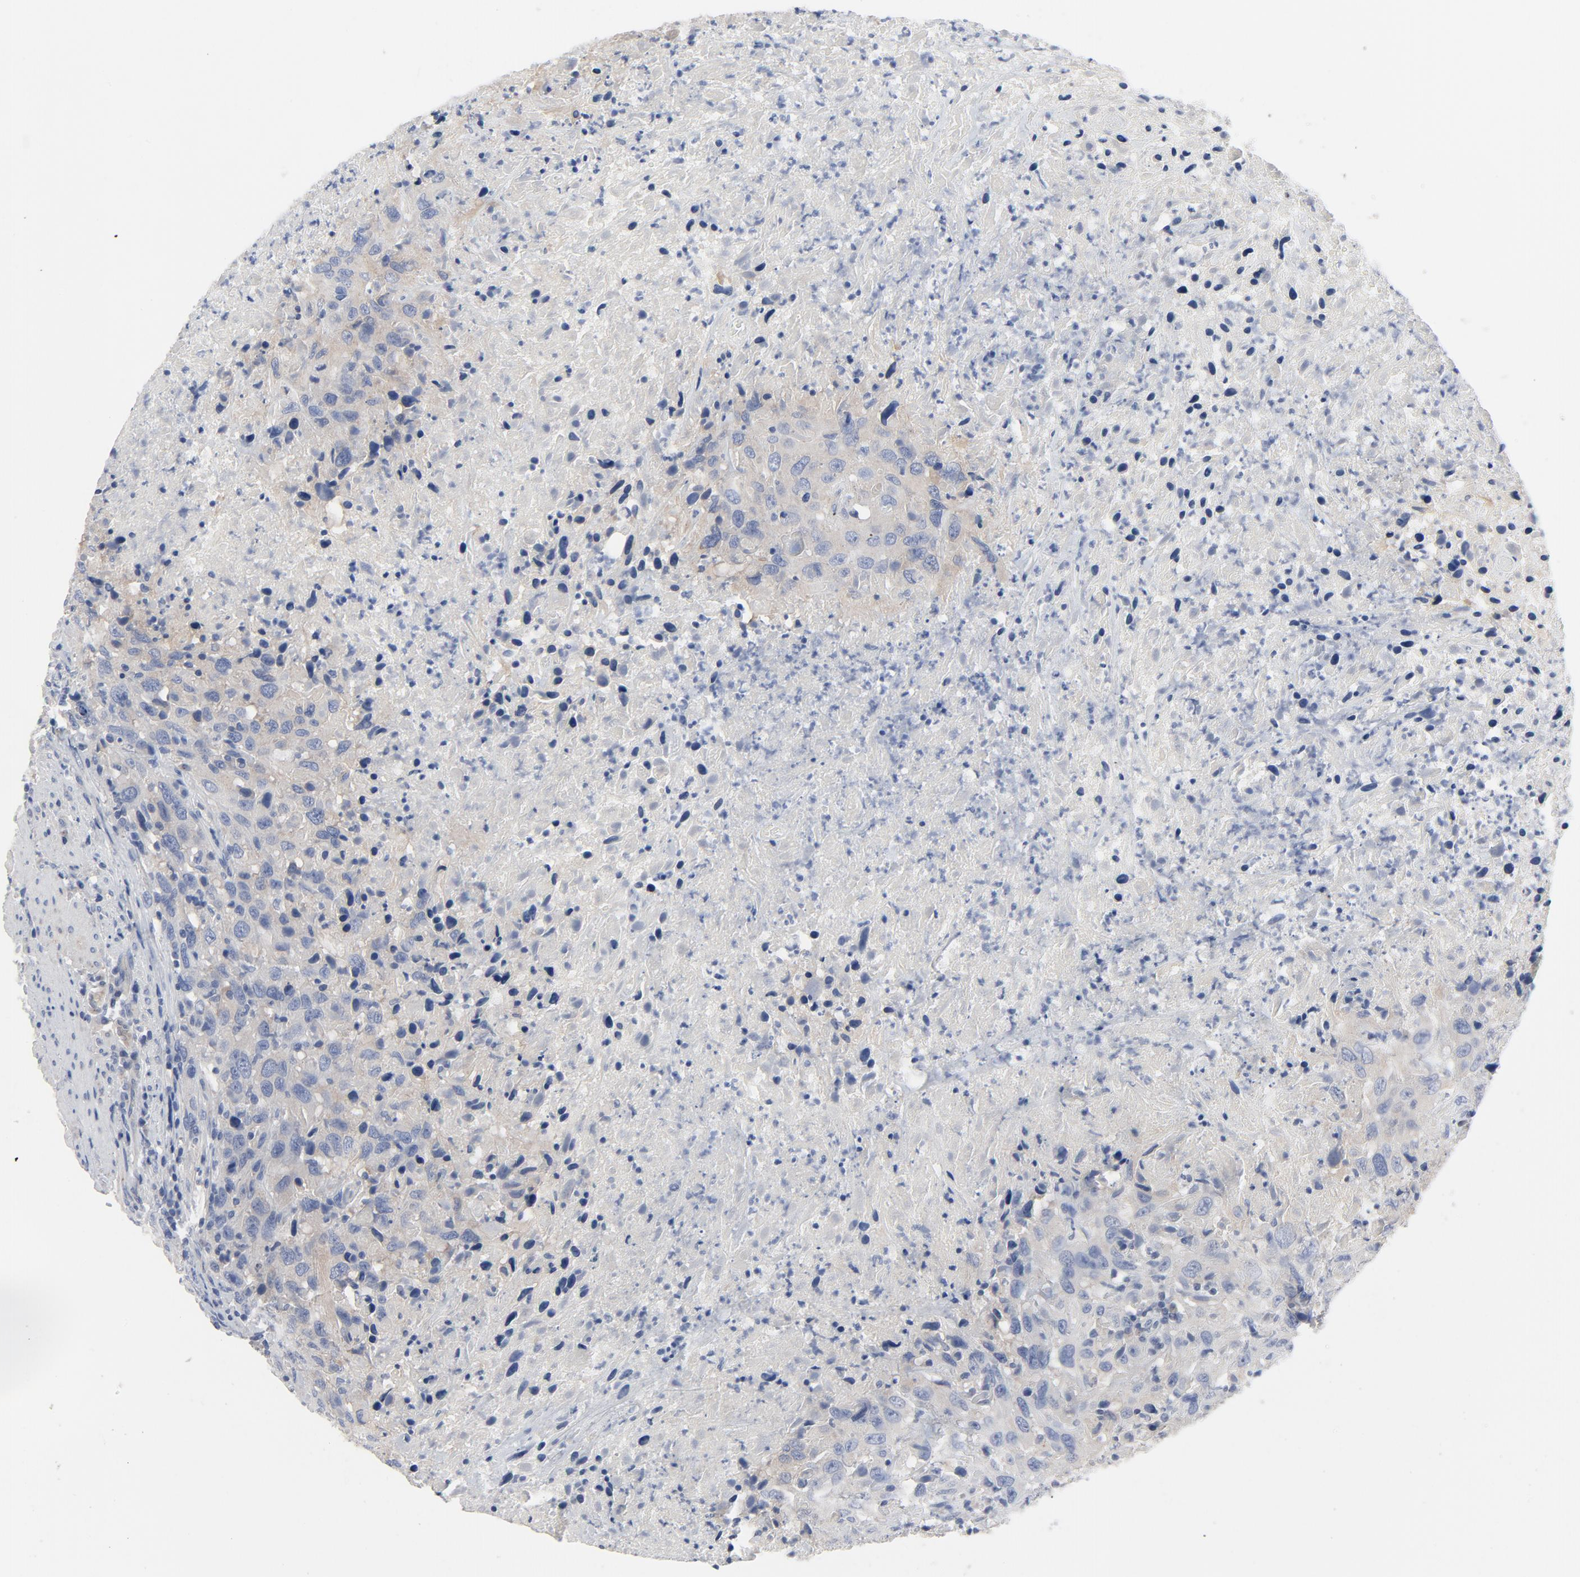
{"staining": {"intensity": "weak", "quantity": ">75%", "location": "cytoplasmic/membranous"}, "tissue": "urothelial cancer", "cell_type": "Tumor cells", "image_type": "cancer", "snomed": [{"axis": "morphology", "description": "Urothelial carcinoma, High grade"}, {"axis": "topography", "description": "Urinary bladder"}], "caption": "Human urothelial cancer stained with a protein marker exhibits weak staining in tumor cells.", "gene": "DYNLT3", "patient": {"sex": "male", "age": 61}}